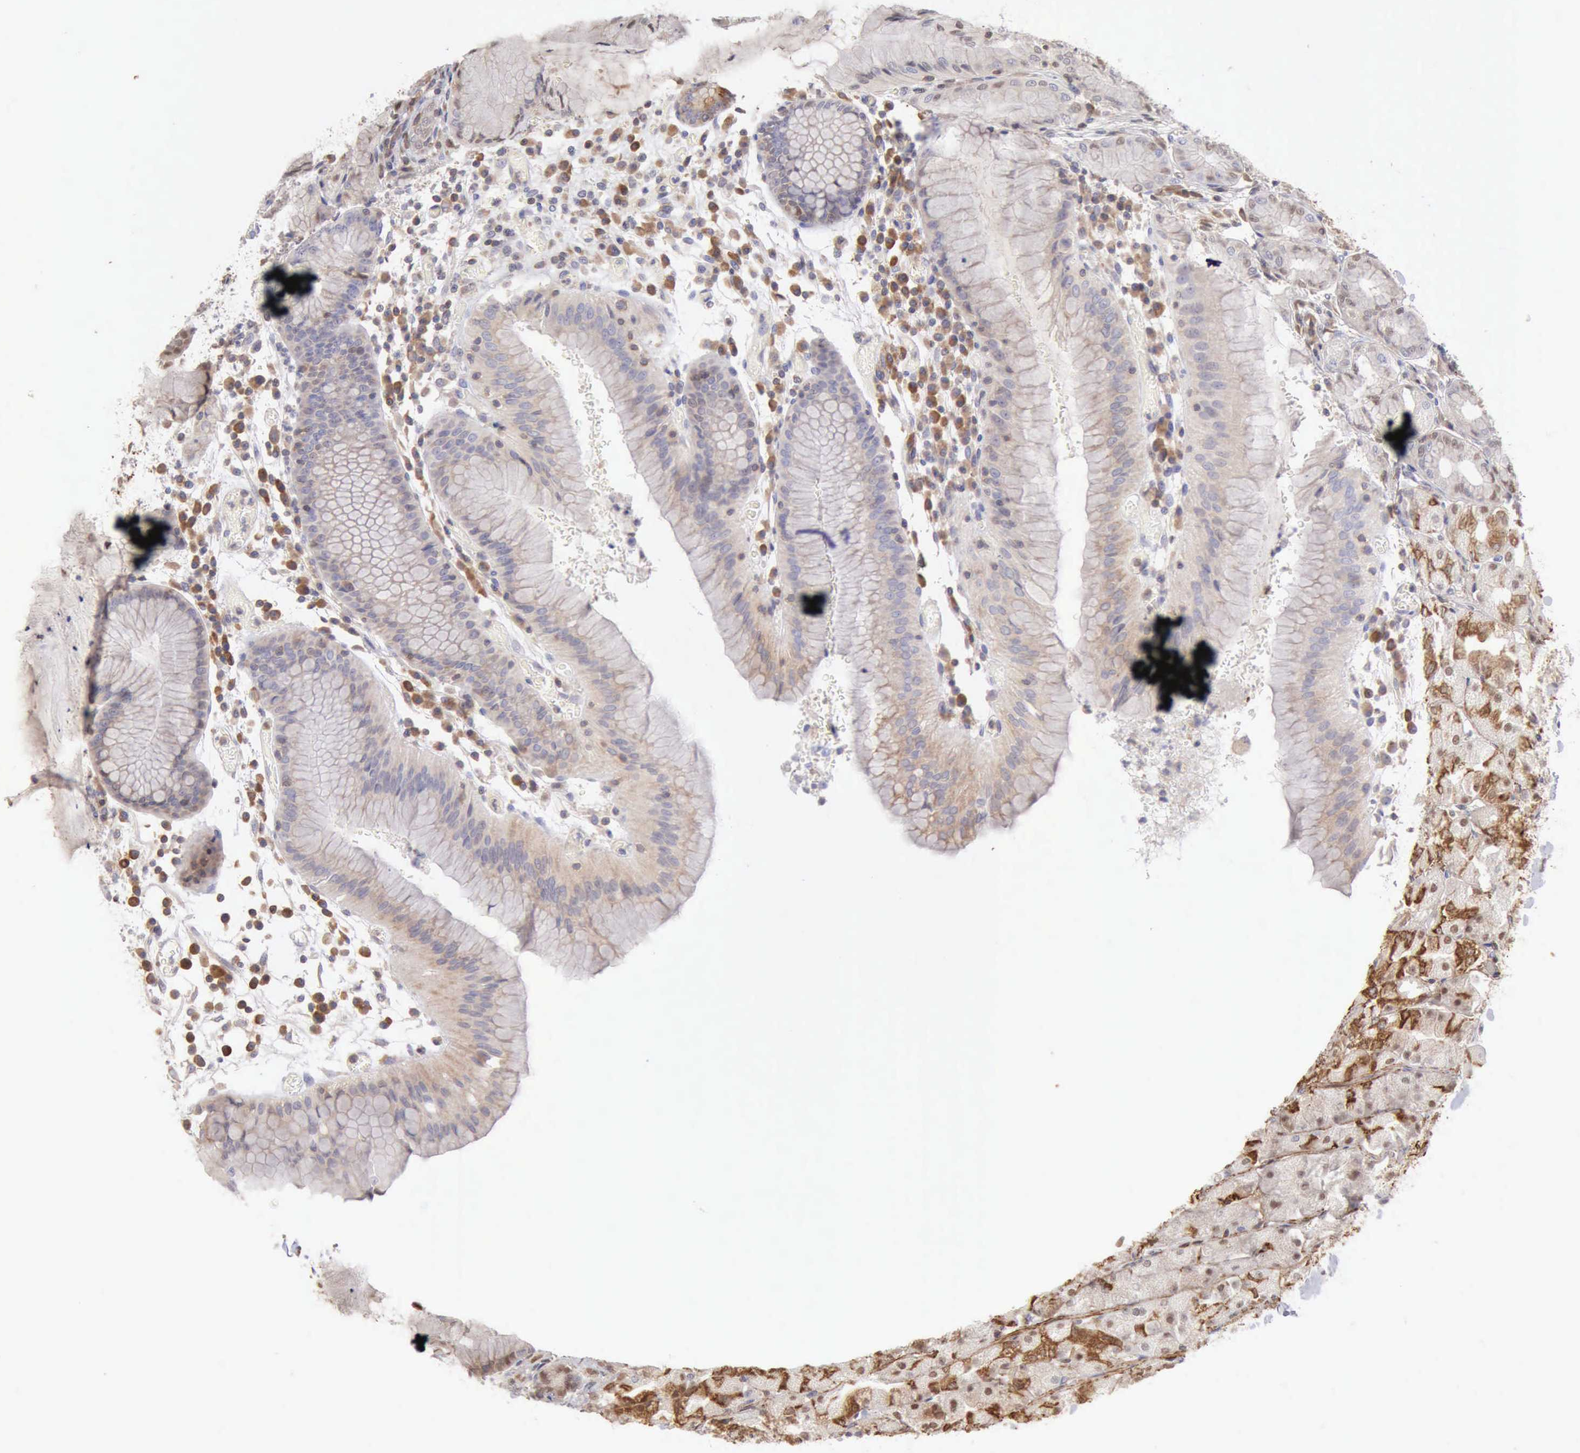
{"staining": {"intensity": "weak", "quantity": "25%-75%", "location": "cytoplasmic/membranous"}, "tissue": "stomach", "cell_type": "Glandular cells", "image_type": "normal", "snomed": [{"axis": "morphology", "description": "Normal tissue, NOS"}, {"axis": "topography", "description": "Stomach, lower"}], "caption": "Human stomach stained for a protein (brown) exhibits weak cytoplasmic/membranous positive positivity in about 25%-75% of glandular cells.", "gene": "SASH3", "patient": {"sex": "female", "age": 73}}